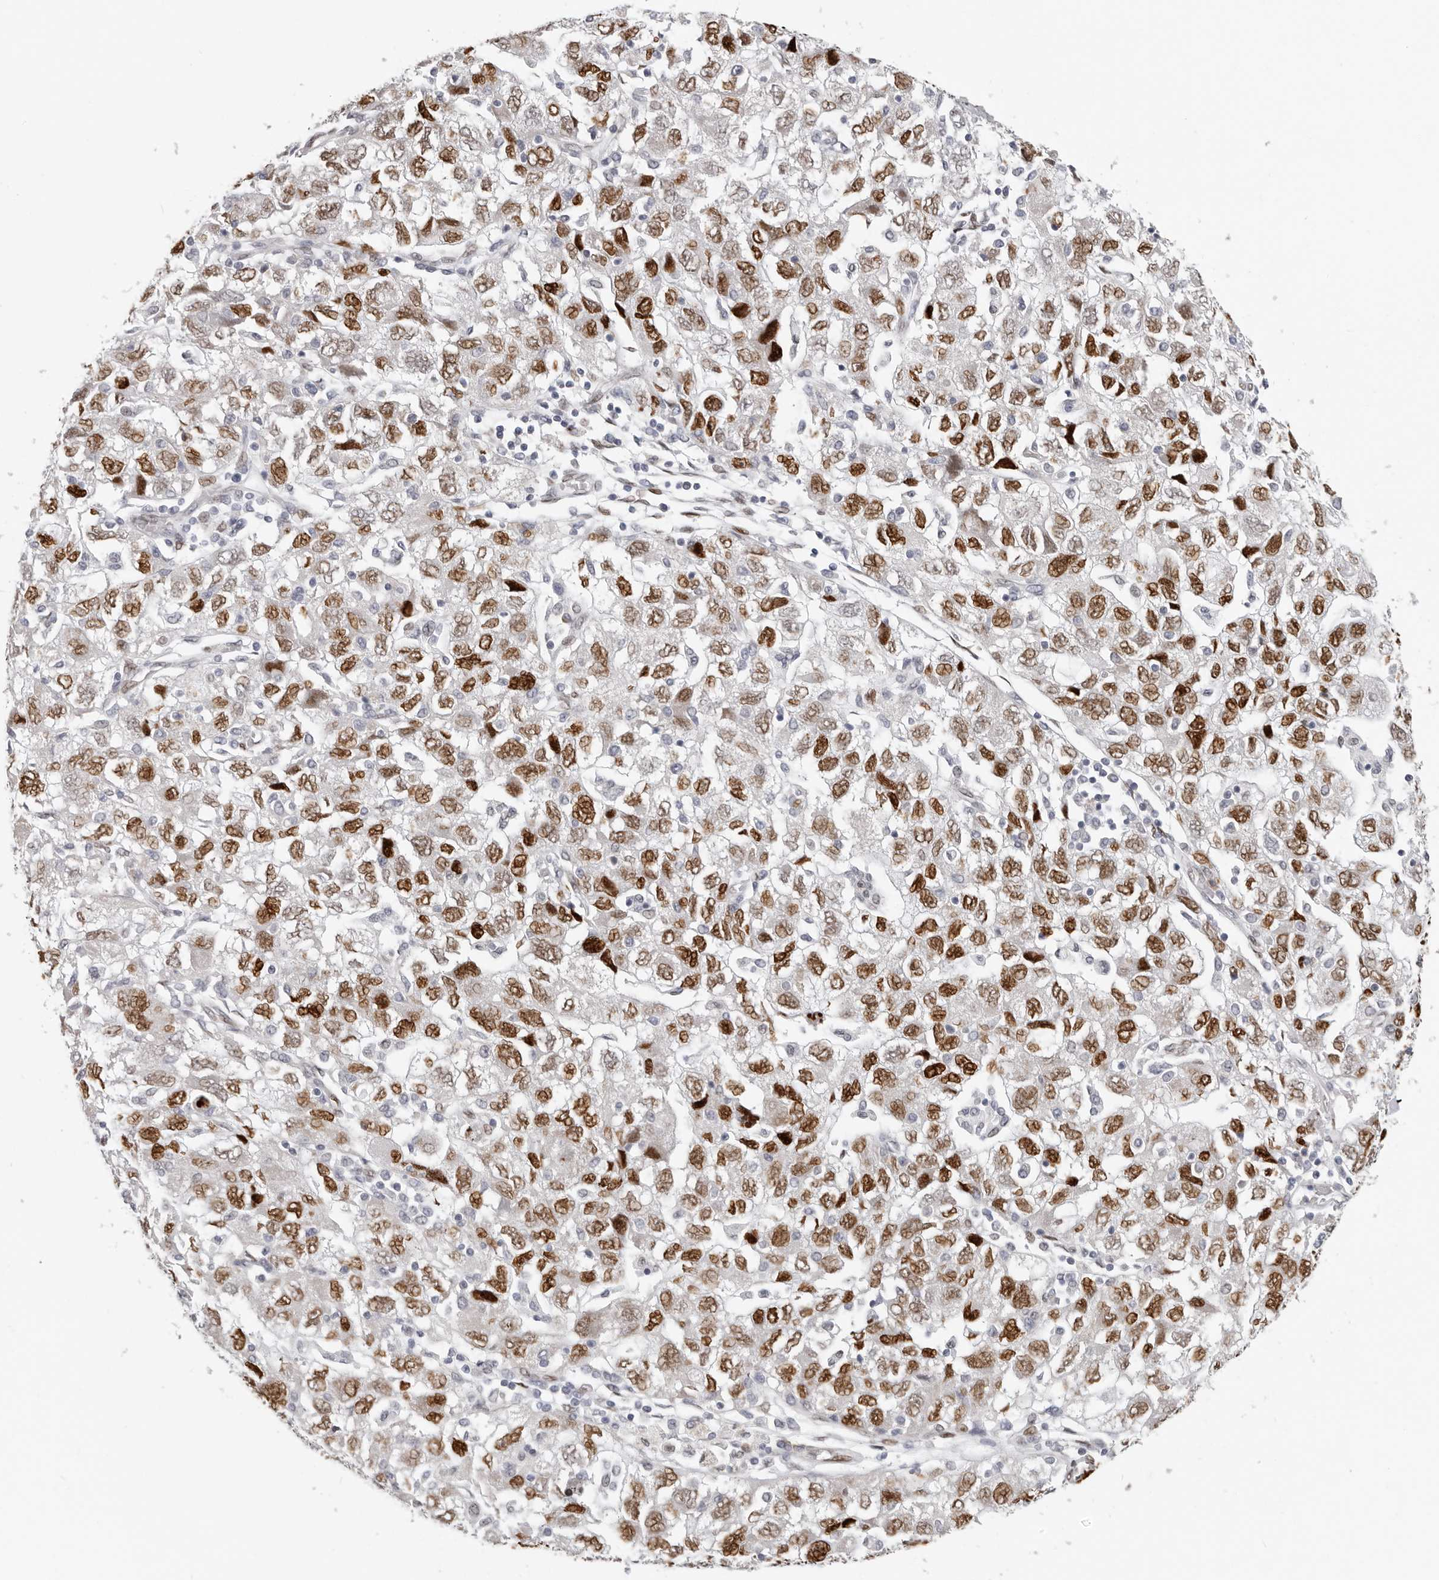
{"staining": {"intensity": "strong", "quantity": ">75%", "location": "nuclear"}, "tissue": "ovarian cancer", "cell_type": "Tumor cells", "image_type": "cancer", "snomed": [{"axis": "morphology", "description": "Carcinoma, NOS"}, {"axis": "morphology", "description": "Cystadenocarcinoma, serous, NOS"}, {"axis": "topography", "description": "Ovary"}], "caption": "Serous cystadenocarcinoma (ovarian) was stained to show a protein in brown. There is high levels of strong nuclear expression in about >75% of tumor cells. The staining is performed using DAB (3,3'-diaminobenzidine) brown chromogen to label protein expression. The nuclei are counter-stained blue using hematoxylin.", "gene": "SRP19", "patient": {"sex": "female", "age": 69}}